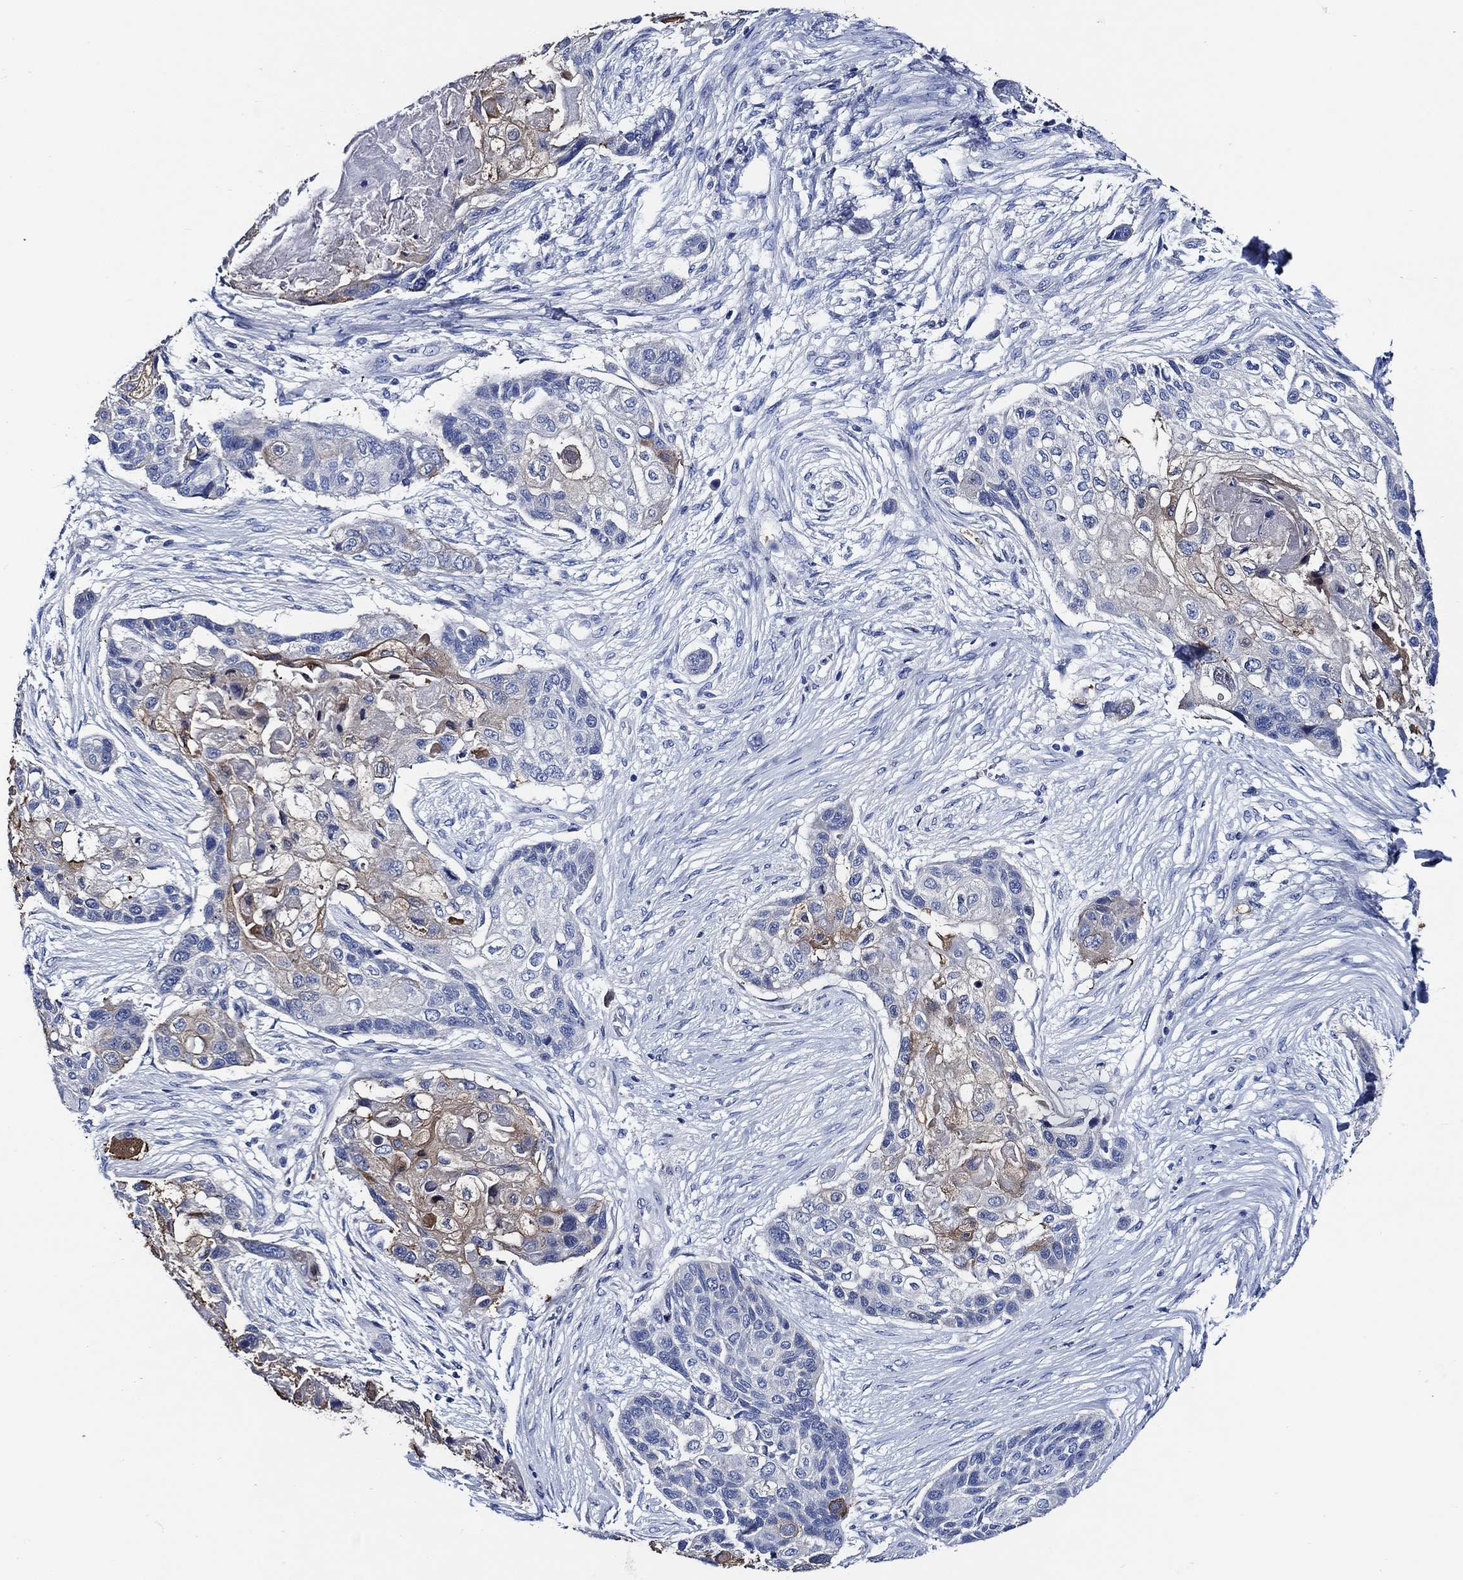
{"staining": {"intensity": "weak", "quantity": "<25%", "location": "cytoplasmic/membranous"}, "tissue": "lung cancer", "cell_type": "Tumor cells", "image_type": "cancer", "snomed": [{"axis": "morphology", "description": "Squamous cell carcinoma, NOS"}, {"axis": "topography", "description": "Lung"}], "caption": "IHC histopathology image of neoplastic tissue: lung cancer stained with DAB (3,3'-diaminobenzidine) displays no significant protein expression in tumor cells.", "gene": "WDR62", "patient": {"sex": "male", "age": 69}}